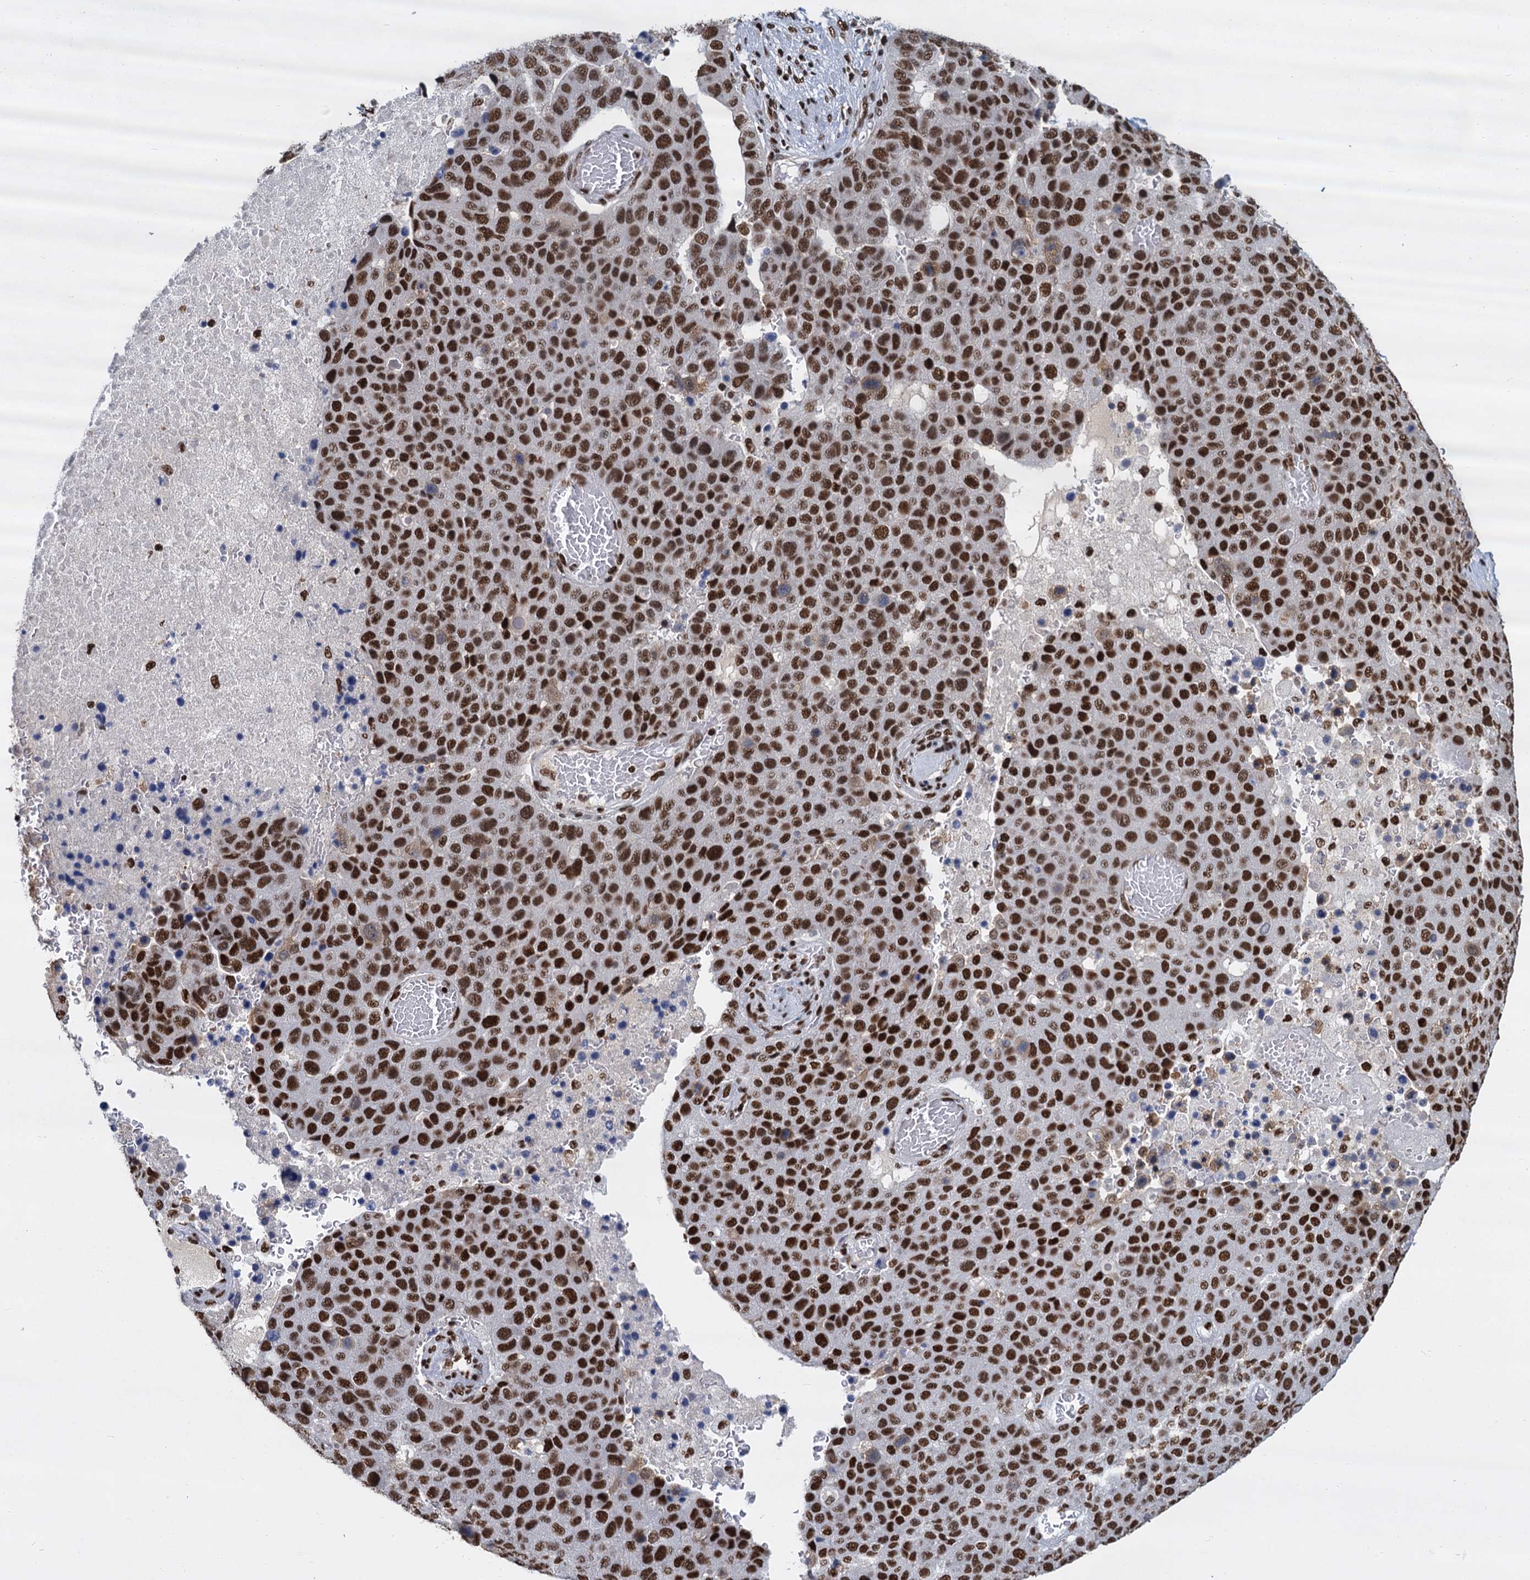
{"staining": {"intensity": "strong", "quantity": ">75%", "location": "nuclear"}, "tissue": "pancreatic cancer", "cell_type": "Tumor cells", "image_type": "cancer", "snomed": [{"axis": "morphology", "description": "Adenocarcinoma, NOS"}, {"axis": "topography", "description": "Pancreas"}], "caption": "Immunohistochemistry image of neoplastic tissue: pancreatic adenocarcinoma stained using immunohistochemistry reveals high levels of strong protein expression localized specifically in the nuclear of tumor cells, appearing as a nuclear brown color.", "gene": "DCPS", "patient": {"sex": "female", "age": 61}}